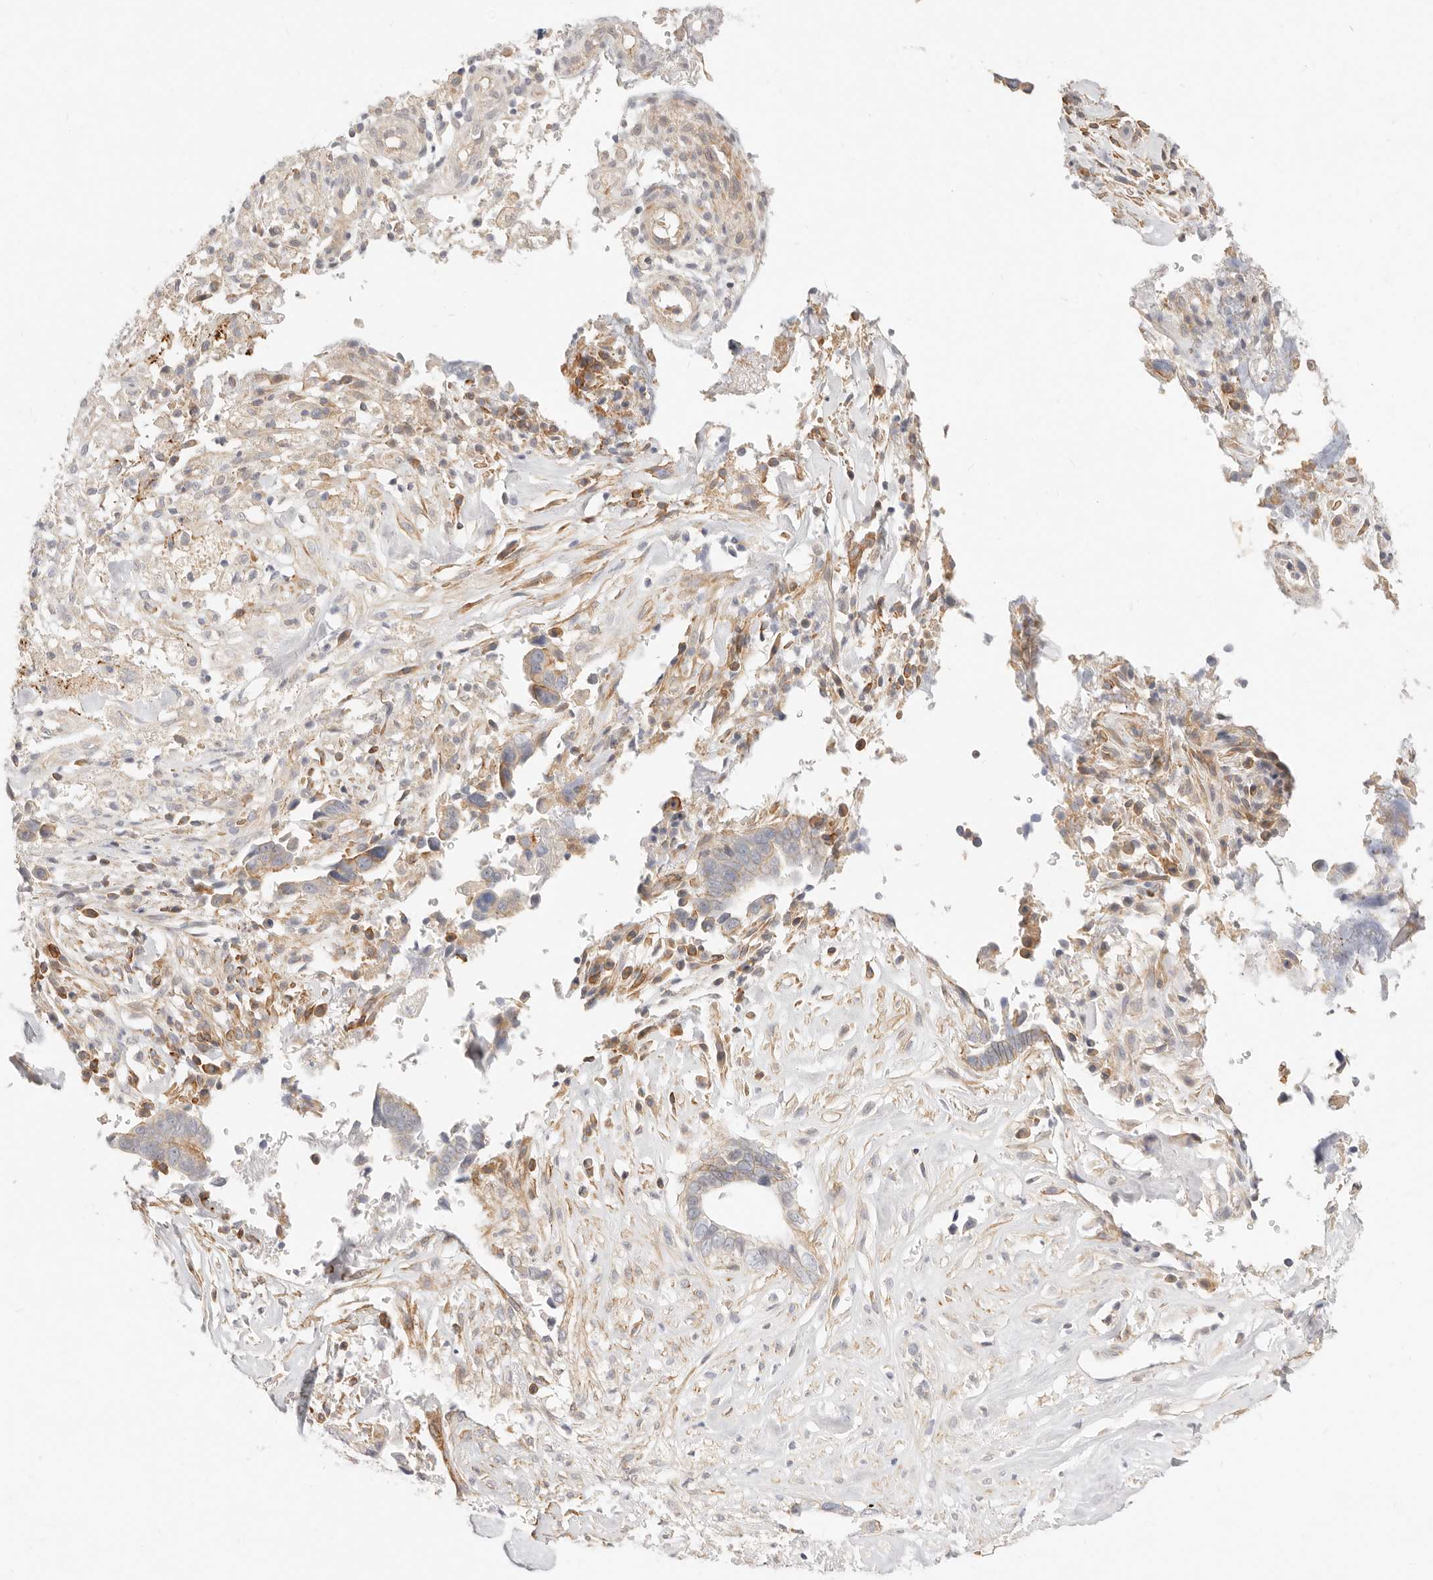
{"staining": {"intensity": "weak", "quantity": "25%-75%", "location": "cytoplasmic/membranous"}, "tissue": "liver cancer", "cell_type": "Tumor cells", "image_type": "cancer", "snomed": [{"axis": "morphology", "description": "Cholangiocarcinoma"}, {"axis": "topography", "description": "Liver"}], "caption": "Immunohistochemistry histopathology image of neoplastic tissue: human liver cancer (cholangiocarcinoma) stained using immunohistochemistry (IHC) reveals low levels of weak protein expression localized specifically in the cytoplasmic/membranous of tumor cells, appearing as a cytoplasmic/membranous brown color.", "gene": "UBXN10", "patient": {"sex": "female", "age": 79}}